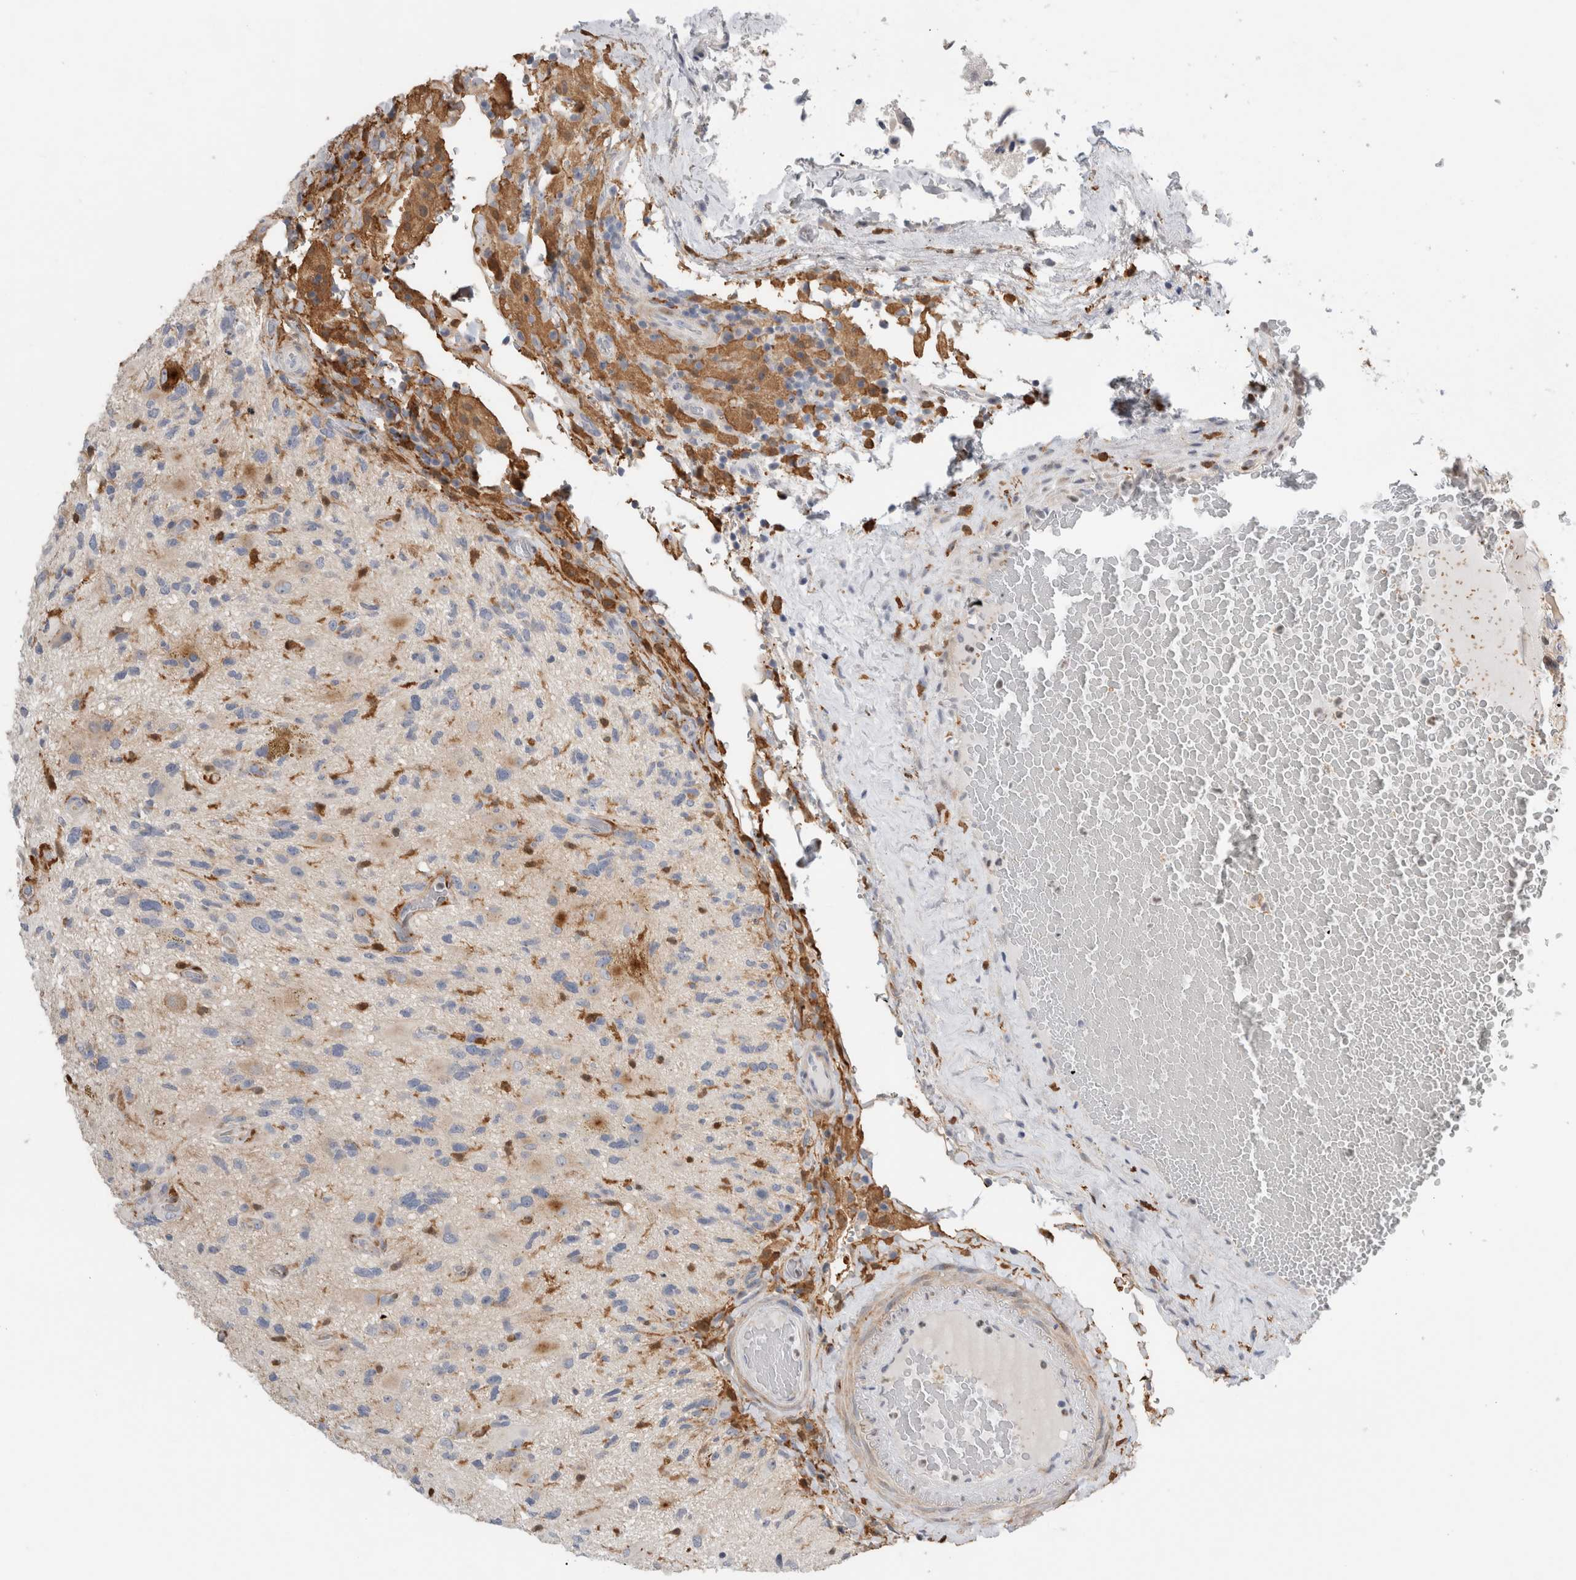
{"staining": {"intensity": "negative", "quantity": "none", "location": "none"}, "tissue": "glioma", "cell_type": "Tumor cells", "image_type": "cancer", "snomed": [{"axis": "morphology", "description": "Glioma, malignant, High grade"}, {"axis": "topography", "description": "Brain"}], "caption": "Image shows no protein expression in tumor cells of glioma tissue.", "gene": "SLC20A2", "patient": {"sex": "male", "age": 33}}